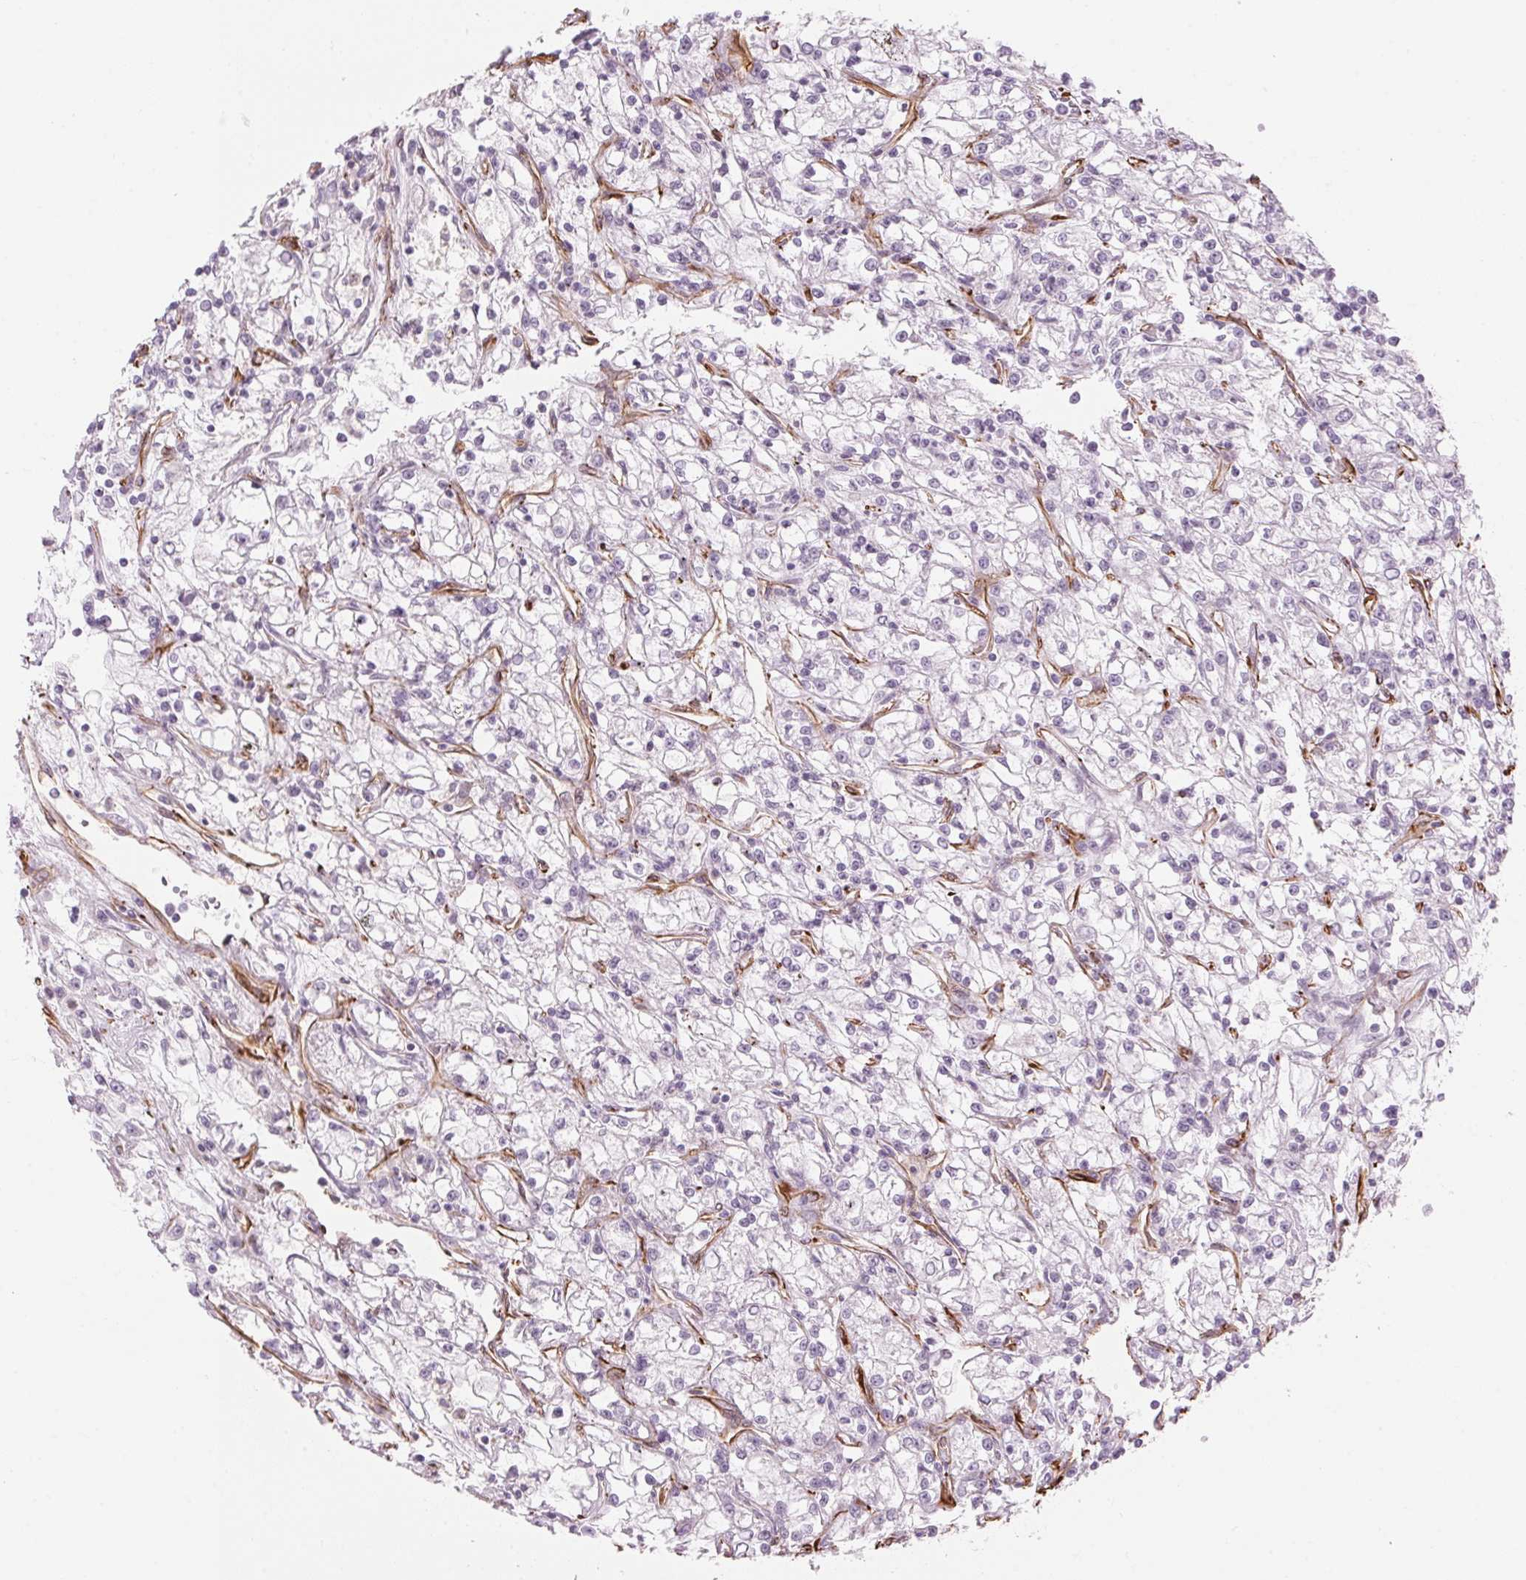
{"staining": {"intensity": "negative", "quantity": "none", "location": "none"}, "tissue": "renal cancer", "cell_type": "Tumor cells", "image_type": "cancer", "snomed": [{"axis": "morphology", "description": "Adenocarcinoma, NOS"}, {"axis": "topography", "description": "Kidney"}], "caption": "Tumor cells show no significant protein staining in renal adenocarcinoma.", "gene": "CLPS", "patient": {"sex": "female", "age": 59}}